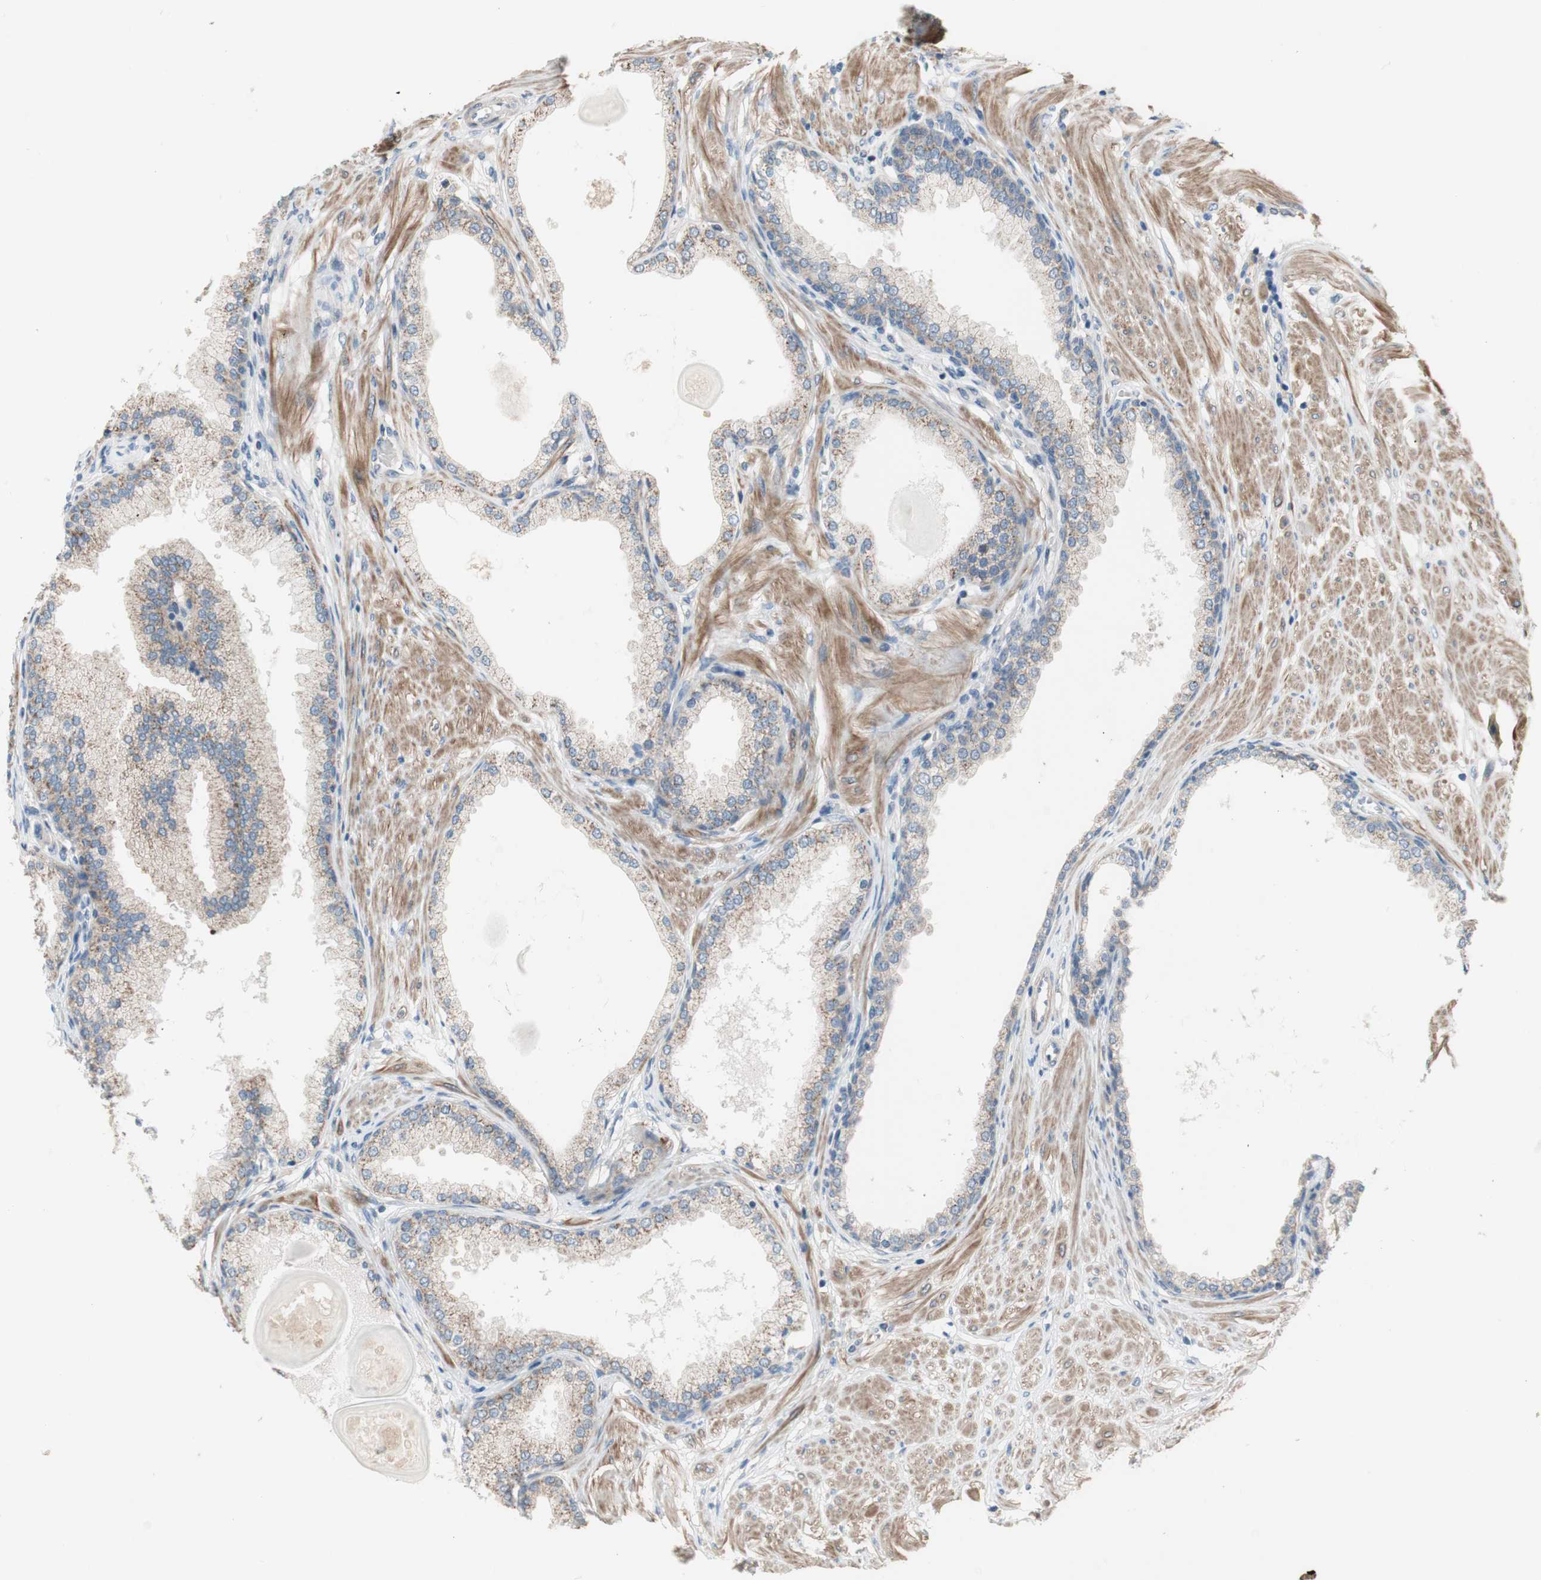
{"staining": {"intensity": "negative", "quantity": "none", "location": "none"}, "tissue": "prostate", "cell_type": "Glandular cells", "image_type": "normal", "snomed": [{"axis": "morphology", "description": "Normal tissue, NOS"}, {"axis": "topography", "description": "Prostate"}], "caption": "The immunohistochemistry micrograph has no significant staining in glandular cells of prostate.", "gene": "TACR3", "patient": {"sex": "male", "age": 51}}